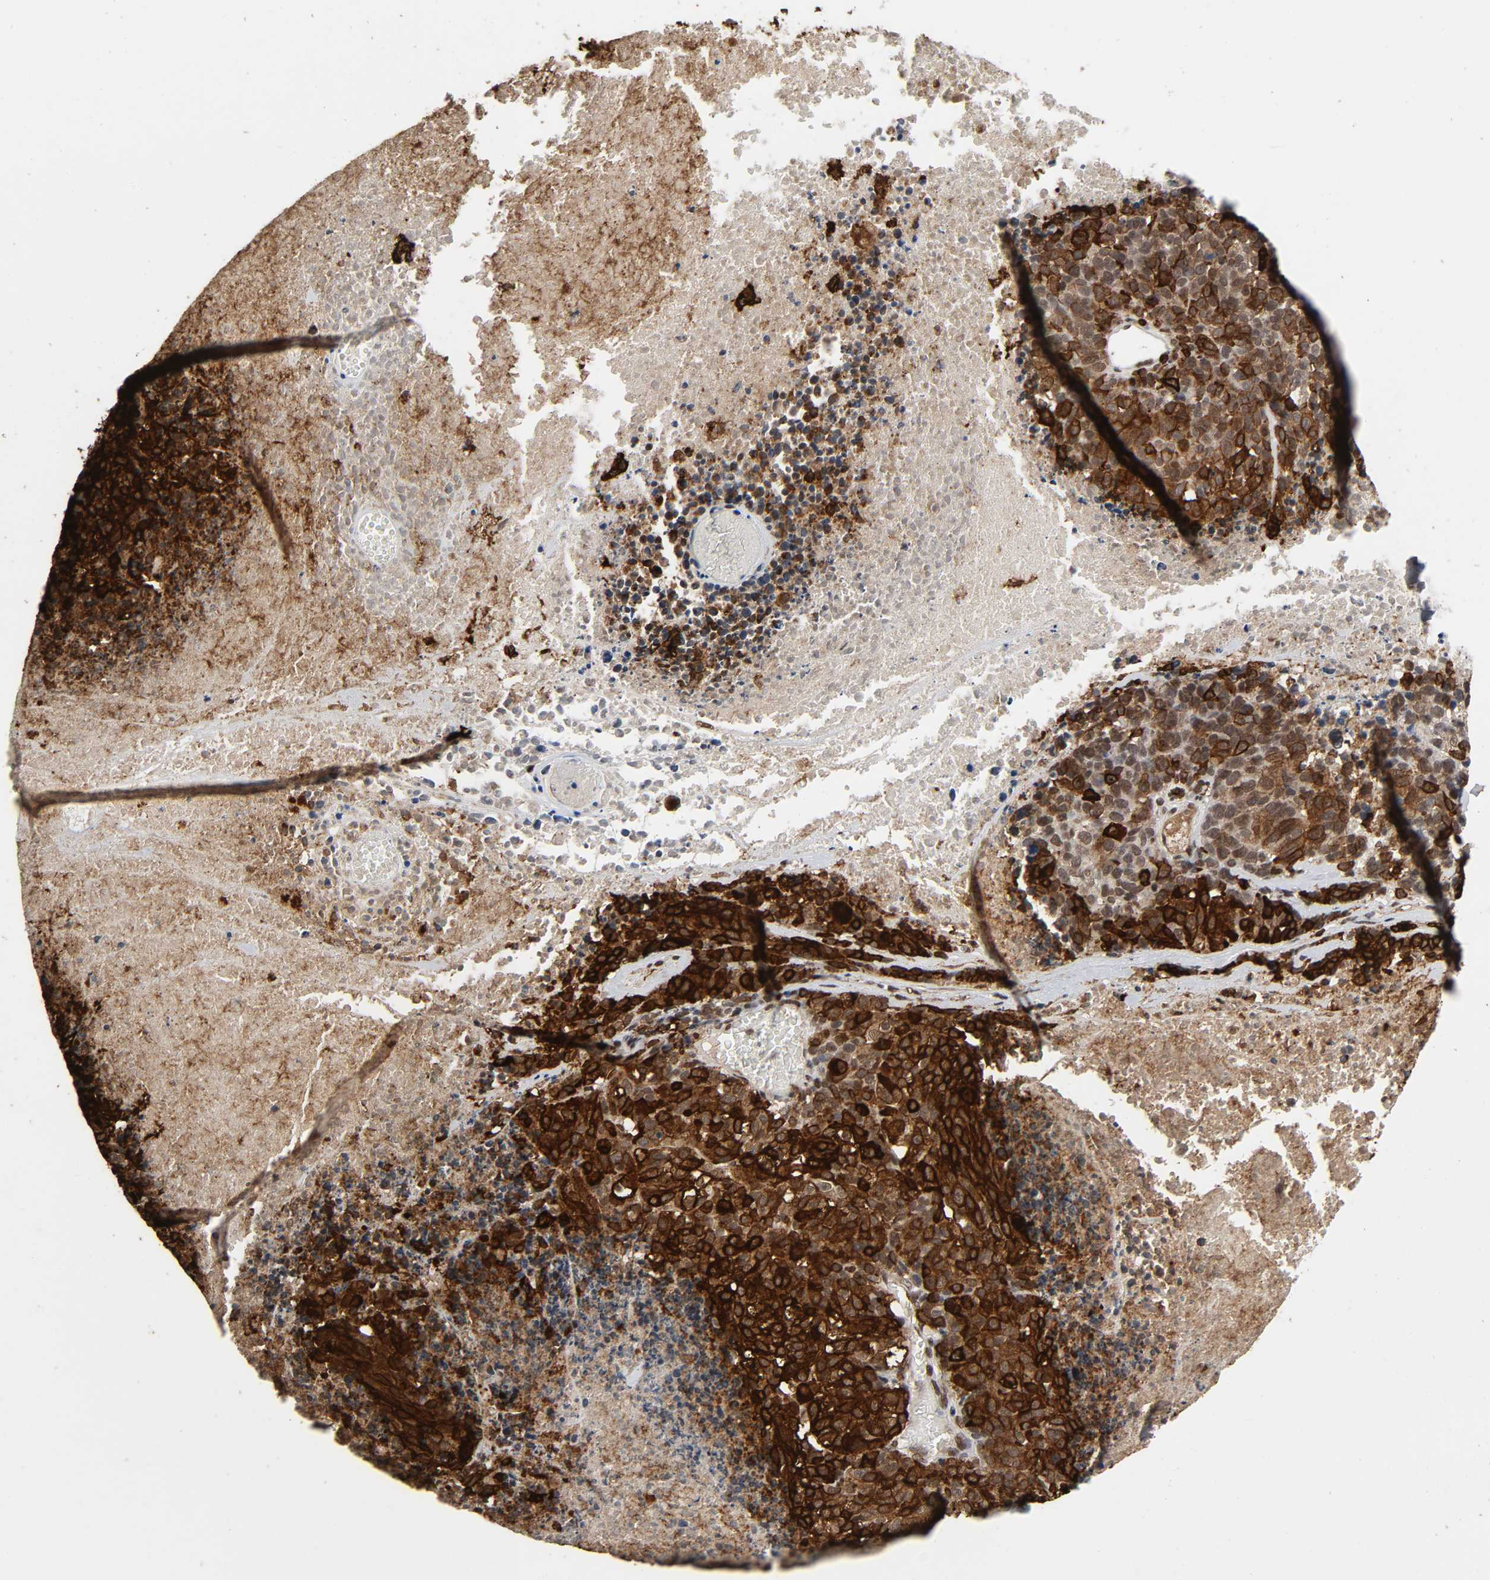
{"staining": {"intensity": "strong", "quantity": "25%-75%", "location": "cytoplasmic/membranous,nuclear"}, "tissue": "melanoma", "cell_type": "Tumor cells", "image_type": "cancer", "snomed": [{"axis": "morphology", "description": "Malignant melanoma, Metastatic site"}, {"axis": "topography", "description": "Cerebral cortex"}], "caption": "Tumor cells reveal high levels of strong cytoplasmic/membranous and nuclear staining in about 25%-75% of cells in human melanoma.", "gene": "AHNAK2", "patient": {"sex": "female", "age": 52}}